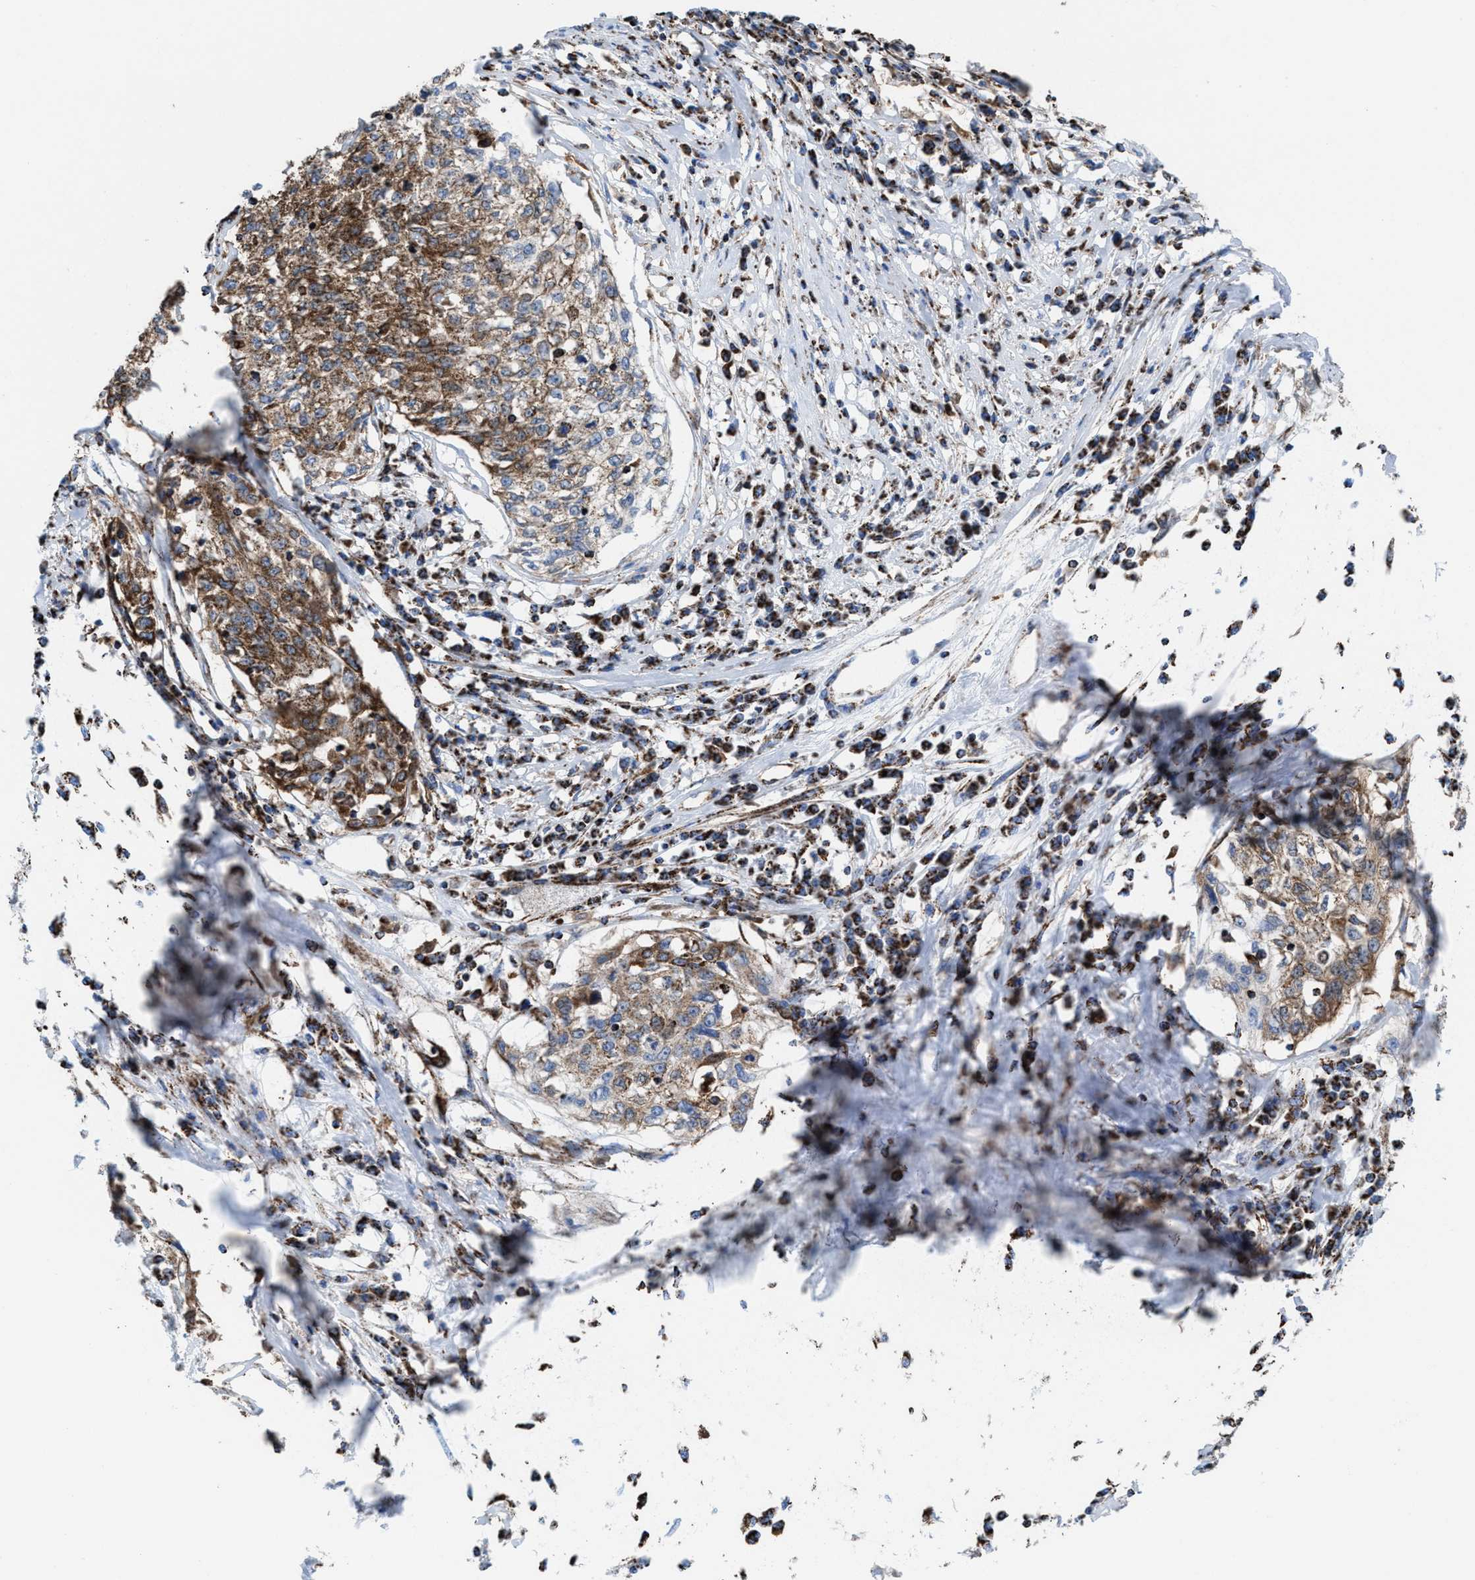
{"staining": {"intensity": "moderate", "quantity": ">75%", "location": "cytoplasmic/membranous"}, "tissue": "cervical cancer", "cell_type": "Tumor cells", "image_type": "cancer", "snomed": [{"axis": "morphology", "description": "Squamous cell carcinoma, NOS"}, {"axis": "topography", "description": "Cervix"}], "caption": "Approximately >75% of tumor cells in cervical squamous cell carcinoma reveal moderate cytoplasmic/membranous protein positivity as visualized by brown immunohistochemical staining.", "gene": "ECHS1", "patient": {"sex": "female", "age": 57}}